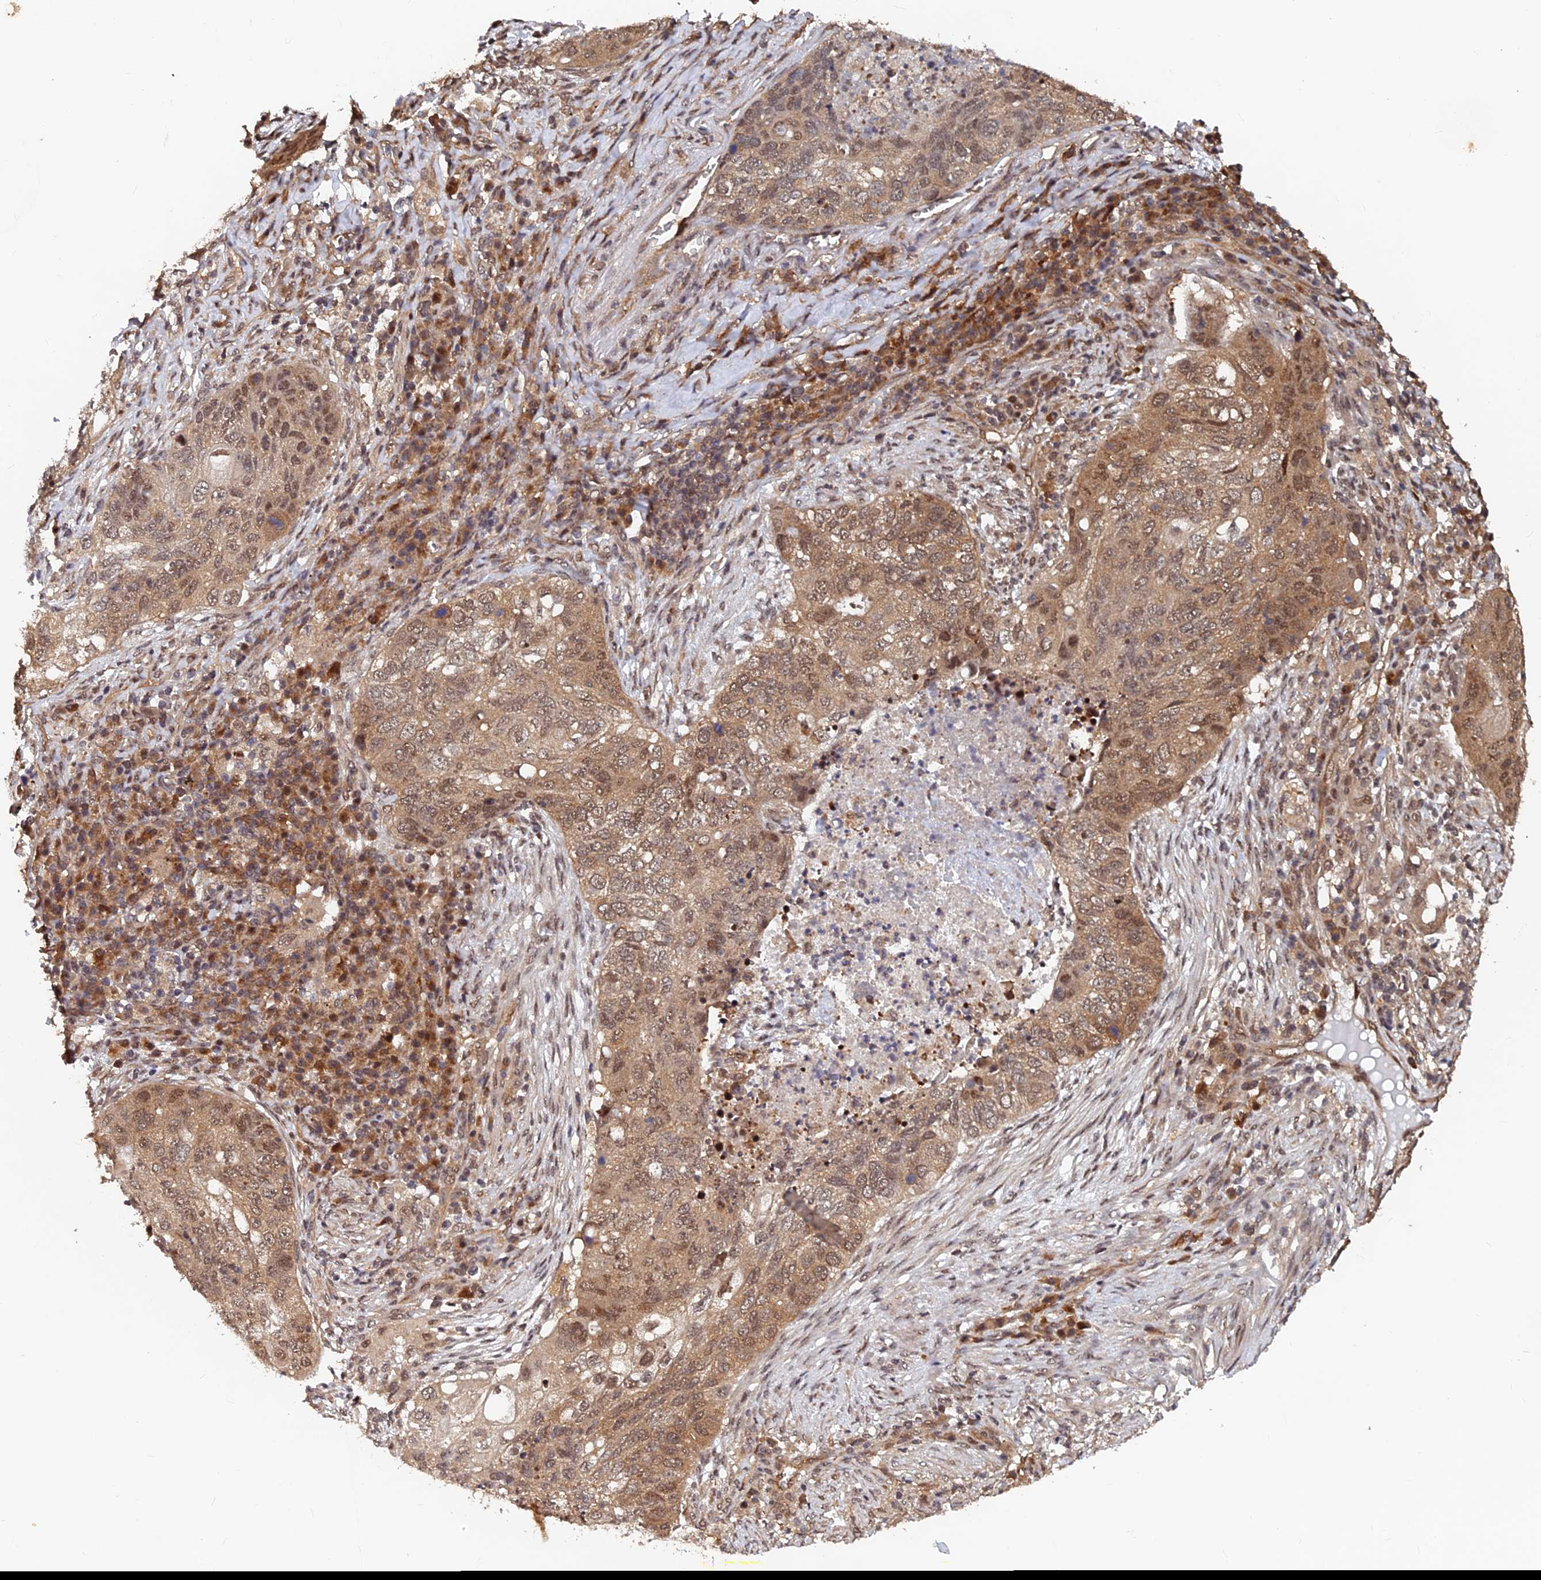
{"staining": {"intensity": "moderate", "quantity": ">75%", "location": "cytoplasmic/membranous,nuclear"}, "tissue": "lung cancer", "cell_type": "Tumor cells", "image_type": "cancer", "snomed": [{"axis": "morphology", "description": "Squamous cell carcinoma, NOS"}, {"axis": "topography", "description": "Lung"}], "caption": "A histopathology image of lung cancer stained for a protein displays moderate cytoplasmic/membranous and nuclear brown staining in tumor cells.", "gene": "FAM53C", "patient": {"sex": "female", "age": 63}}